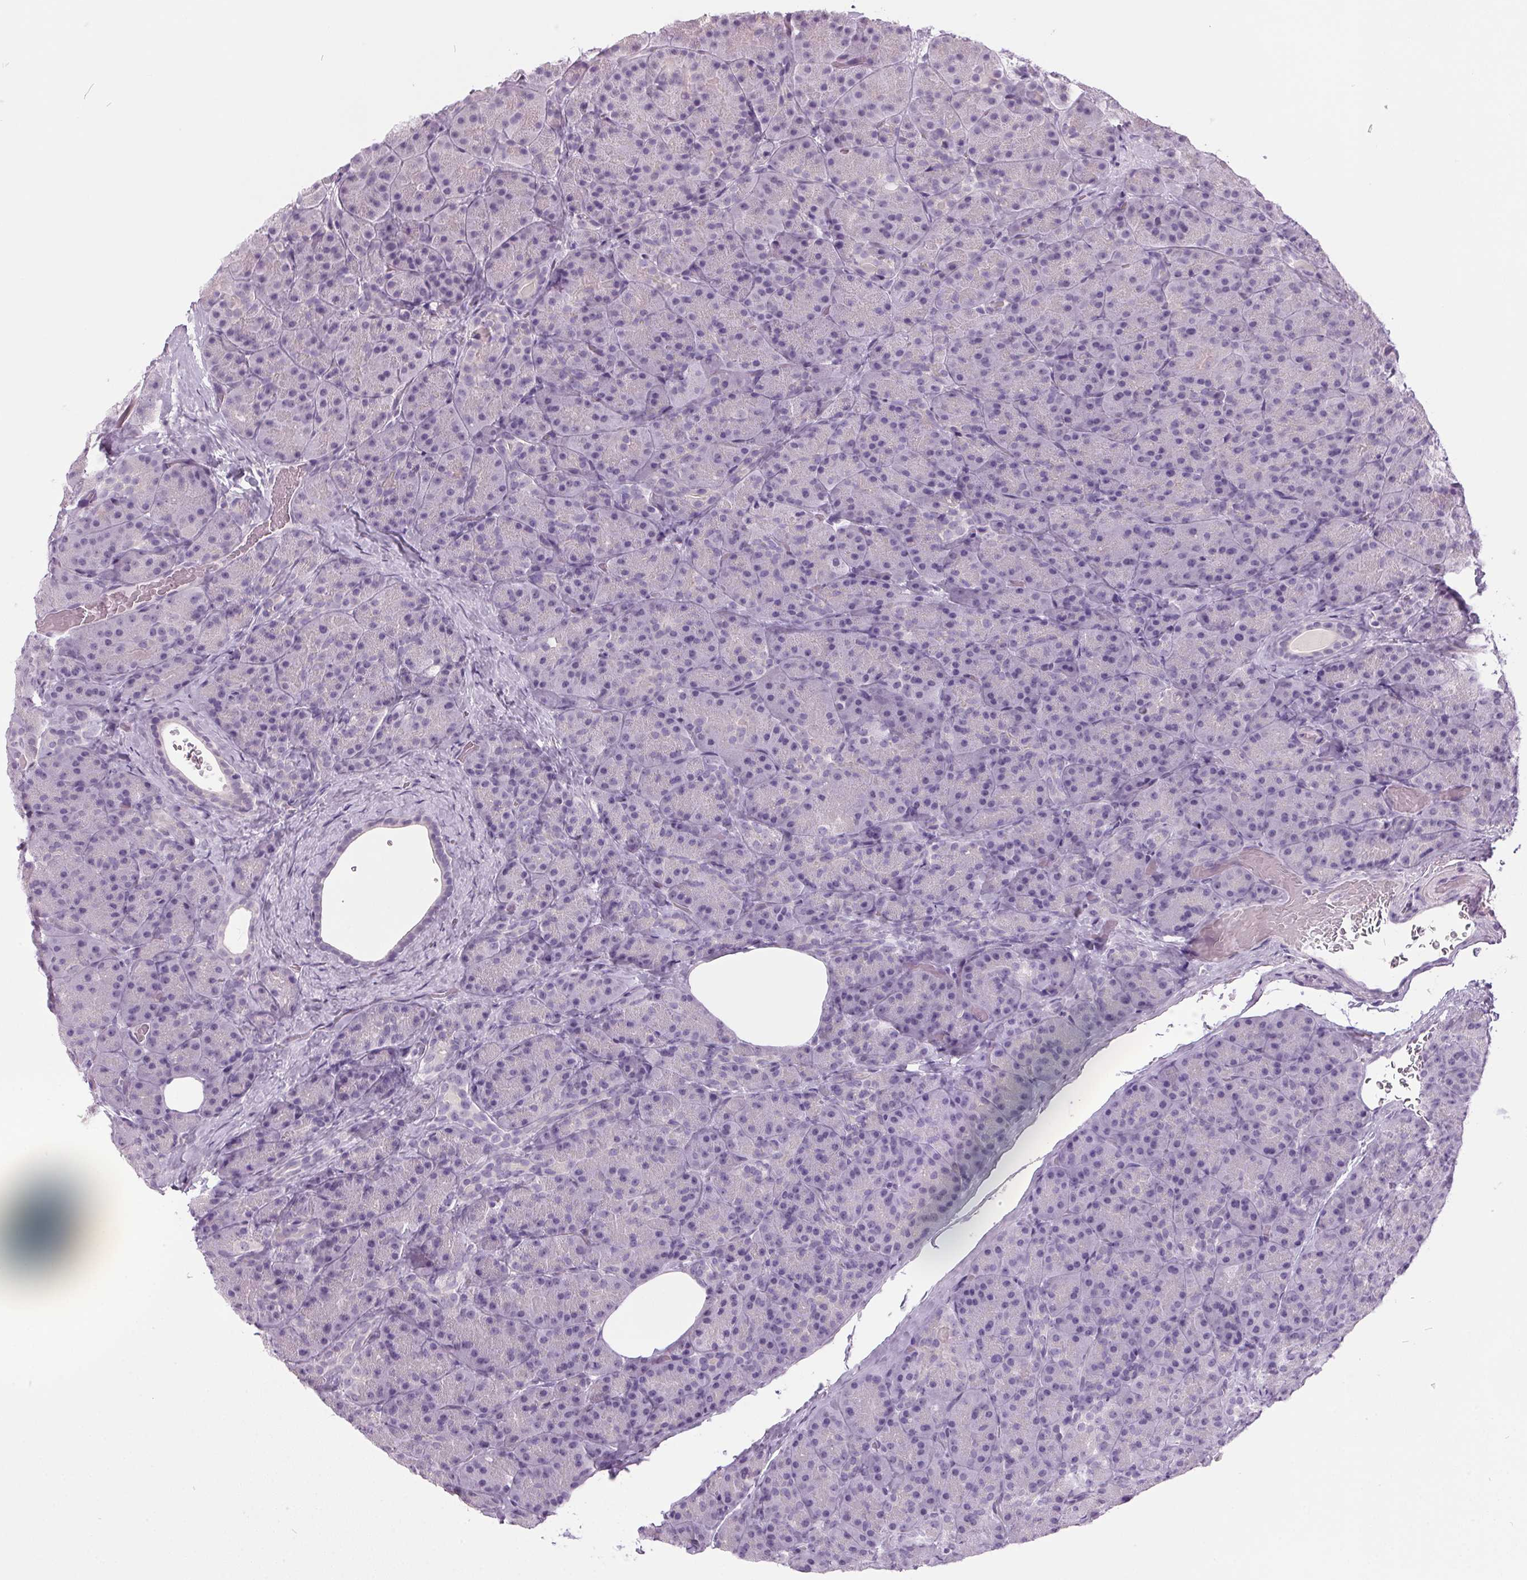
{"staining": {"intensity": "negative", "quantity": "none", "location": "none"}, "tissue": "pancreas", "cell_type": "Exocrine glandular cells", "image_type": "normal", "snomed": [{"axis": "morphology", "description": "Normal tissue, NOS"}, {"axis": "topography", "description": "Pancreas"}], "caption": "Pancreas was stained to show a protein in brown. There is no significant staining in exocrine glandular cells. (DAB IHC, high magnification).", "gene": "ODAD2", "patient": {"sex": "male", "age": 57}}